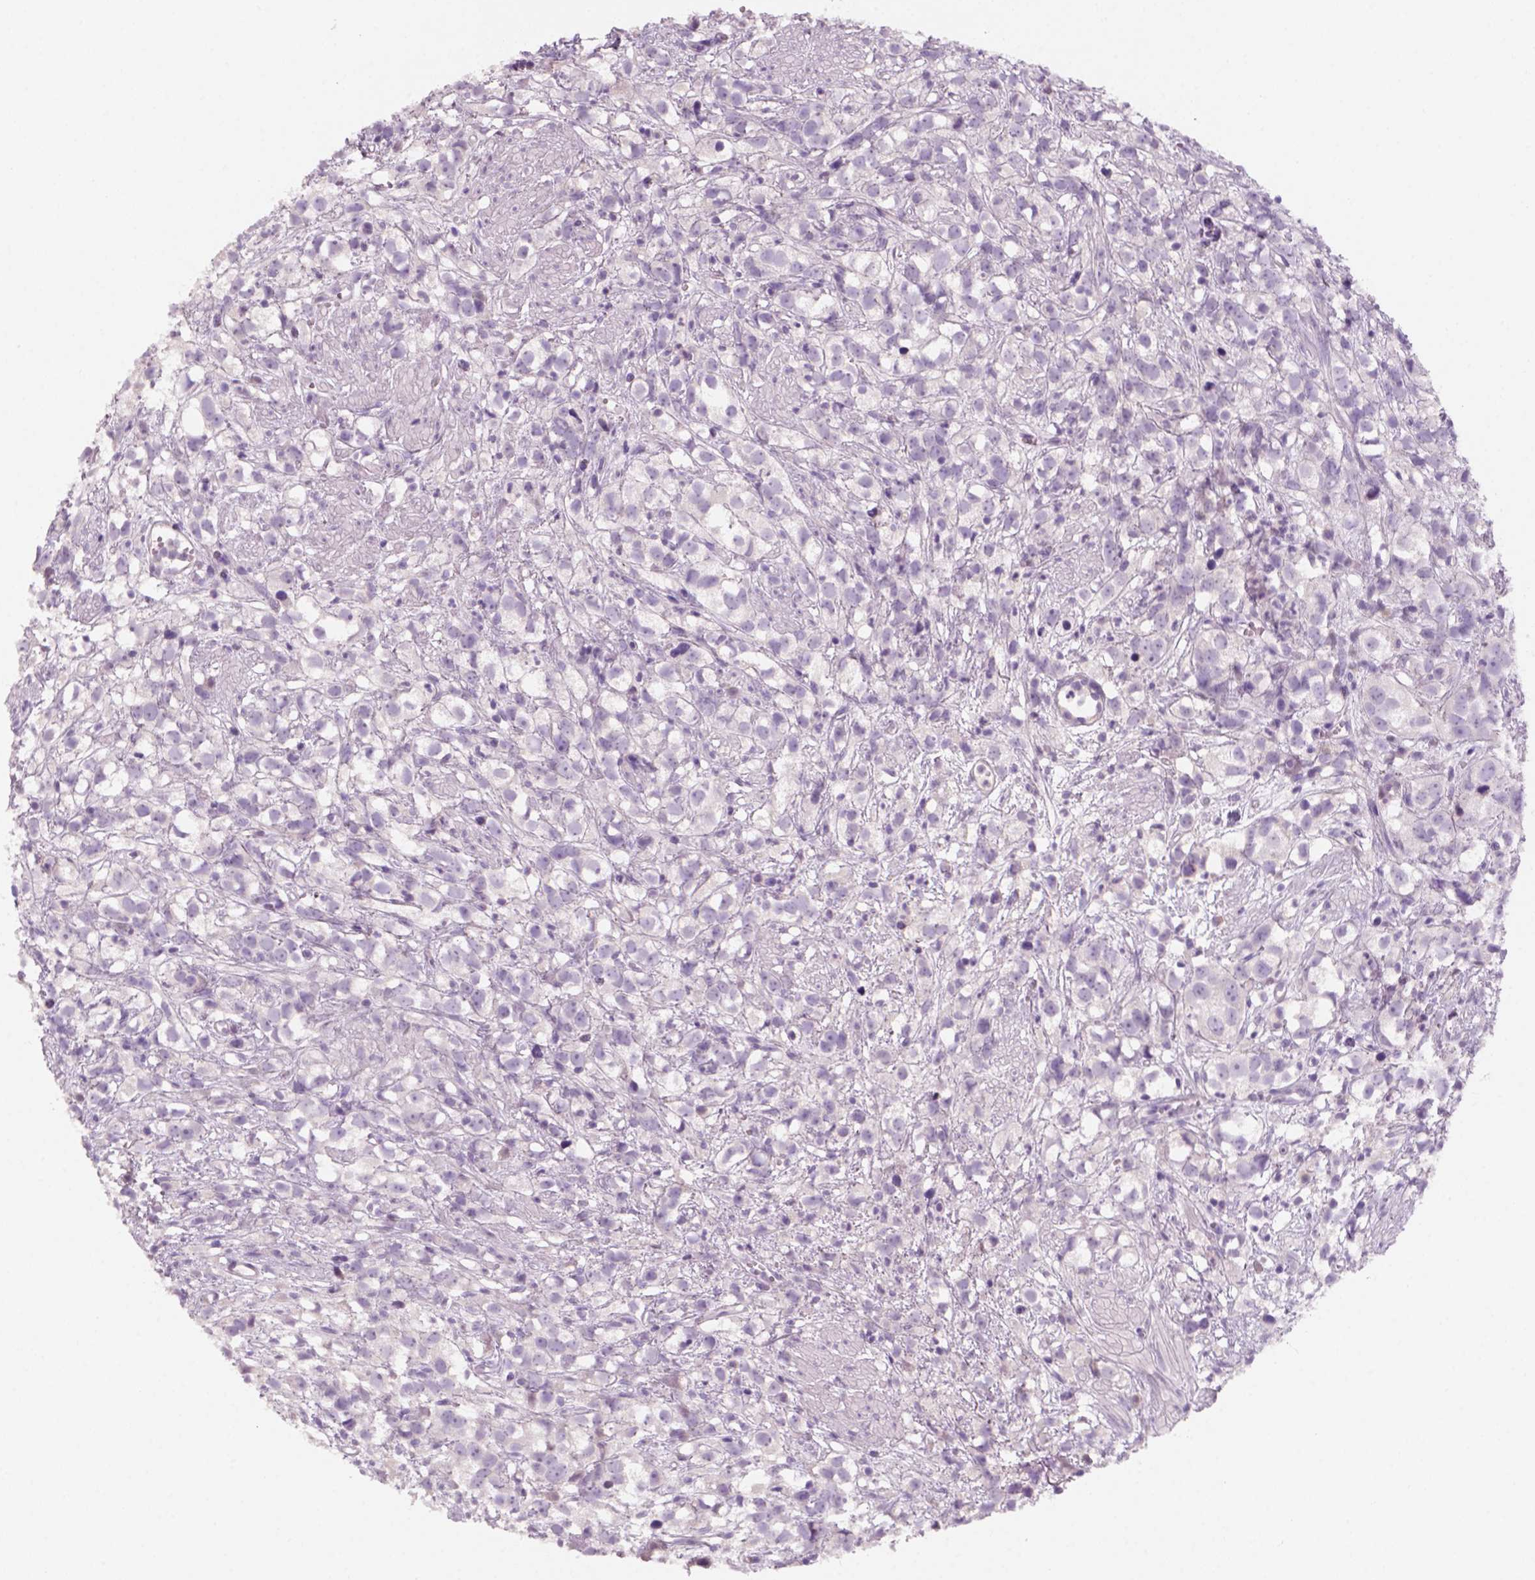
{"staining": {"intensity": "negative", "quantity": "none", "location": "none"}, "tissue": "prostate cancer", "cell_type": "Tumor cells", "image_type": "cancer", "snomed": [{"axis": "morphology", "description": "Adenocarcinoma, High grade"}, {"axis": "topography", "description": "Prostate"}], "caption": "Prostate cancer (high-grade adenocarcinoma) stained for a protein using IHC reveals no positivity tumor cells.", "gene": "KRT25", "patient": {"sex": "male", "age": 68}}